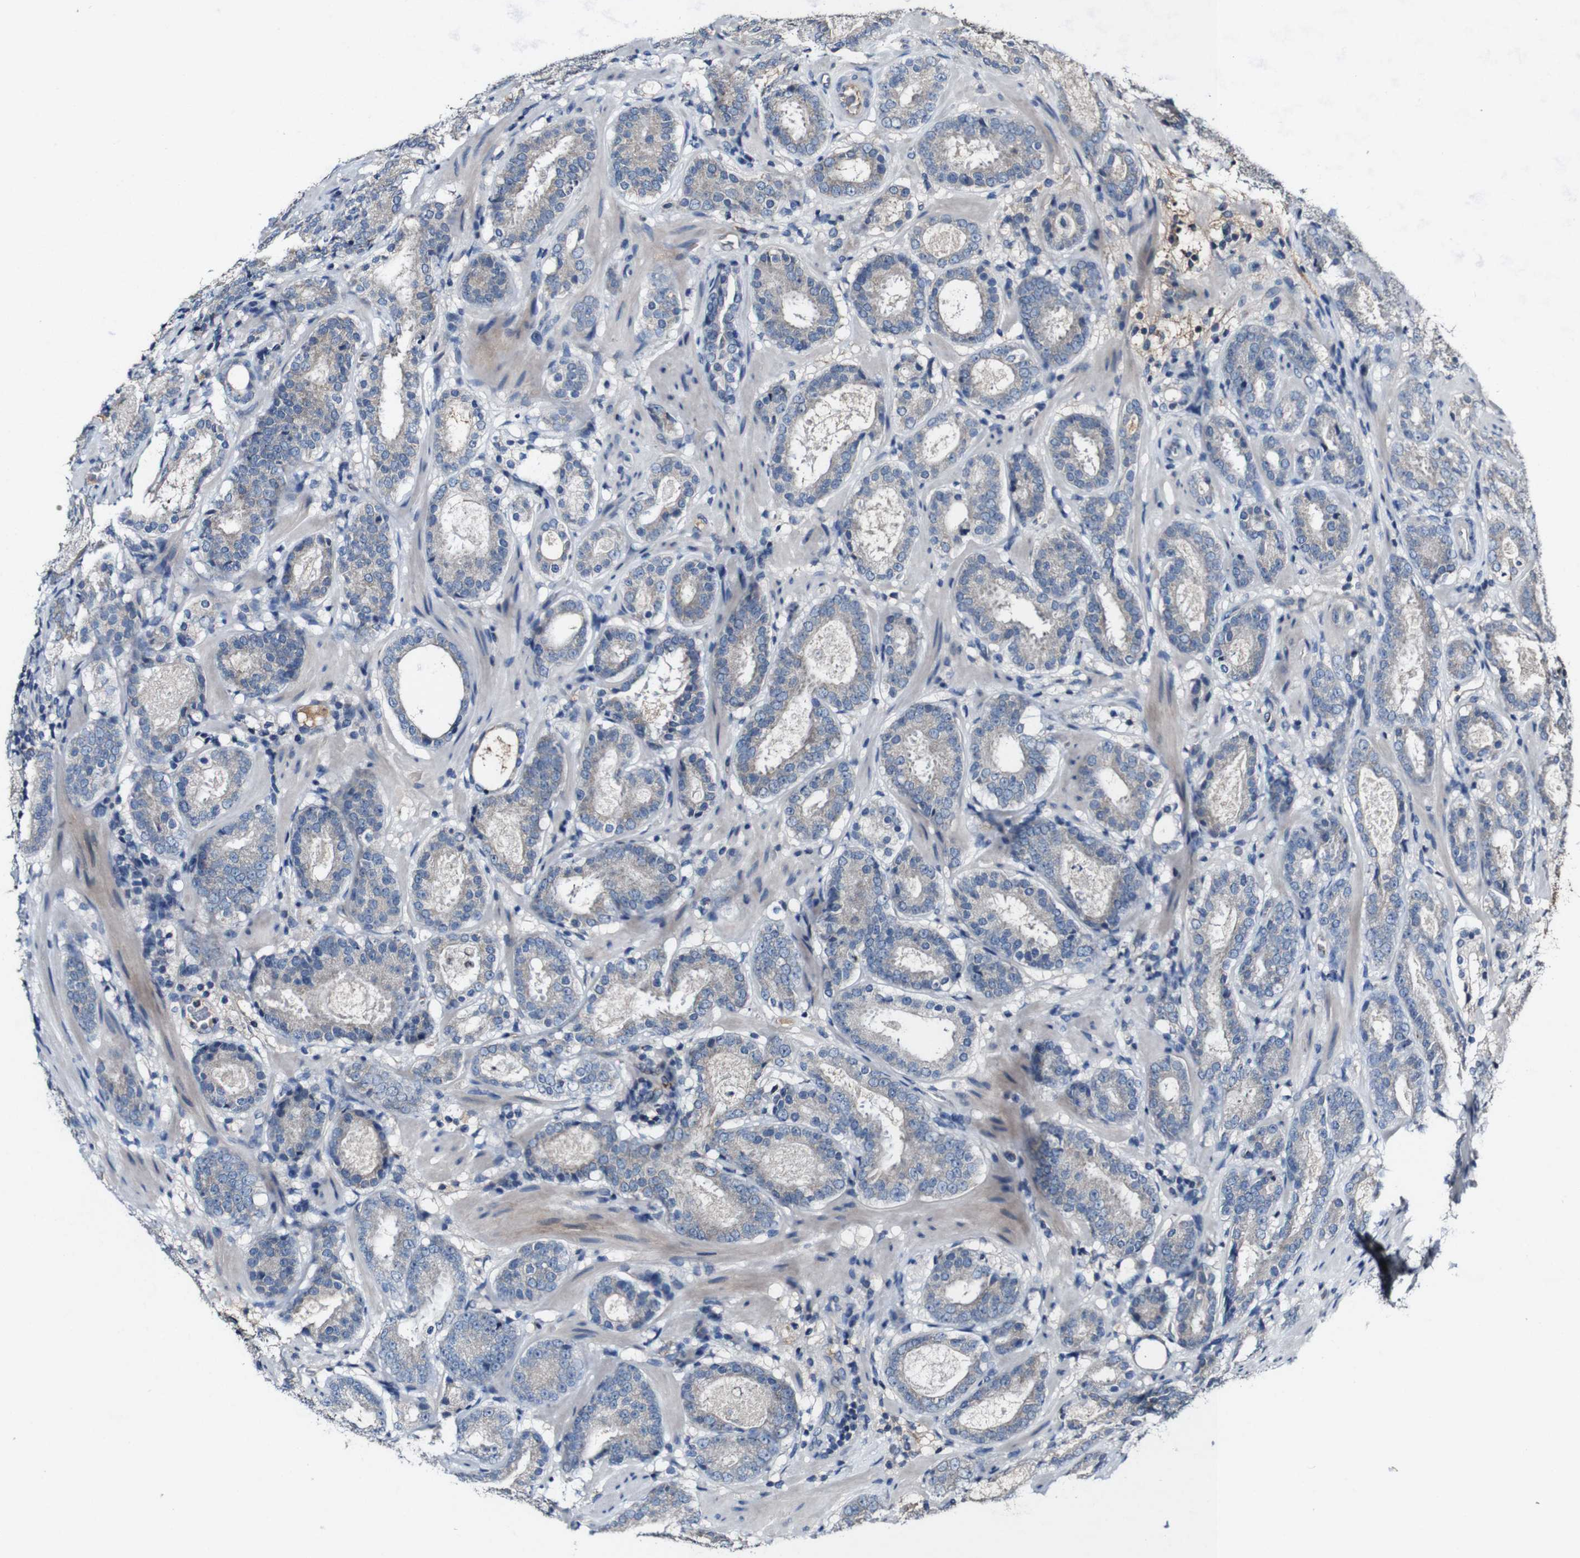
{"staining": {"intensity": "weak", "quantity": "<25%", "location": "cytoplasmic/membranous"}, "tissue": "prostate cancer", "cell_type": "Tumor cells", "image_type": "cancer", "snomed": [{"axis": "morphology", "description": "Adenocarcinoma, Low grade"}, {"axis": "topography", "description": "Prostate"}], "caption": "IHC of human adenocarcinoma (low-grade) (prostate) reveals no expression in tumor cells.", "gene": "GRAMD1A", "patient": {"sex": "male", "age": 69}}